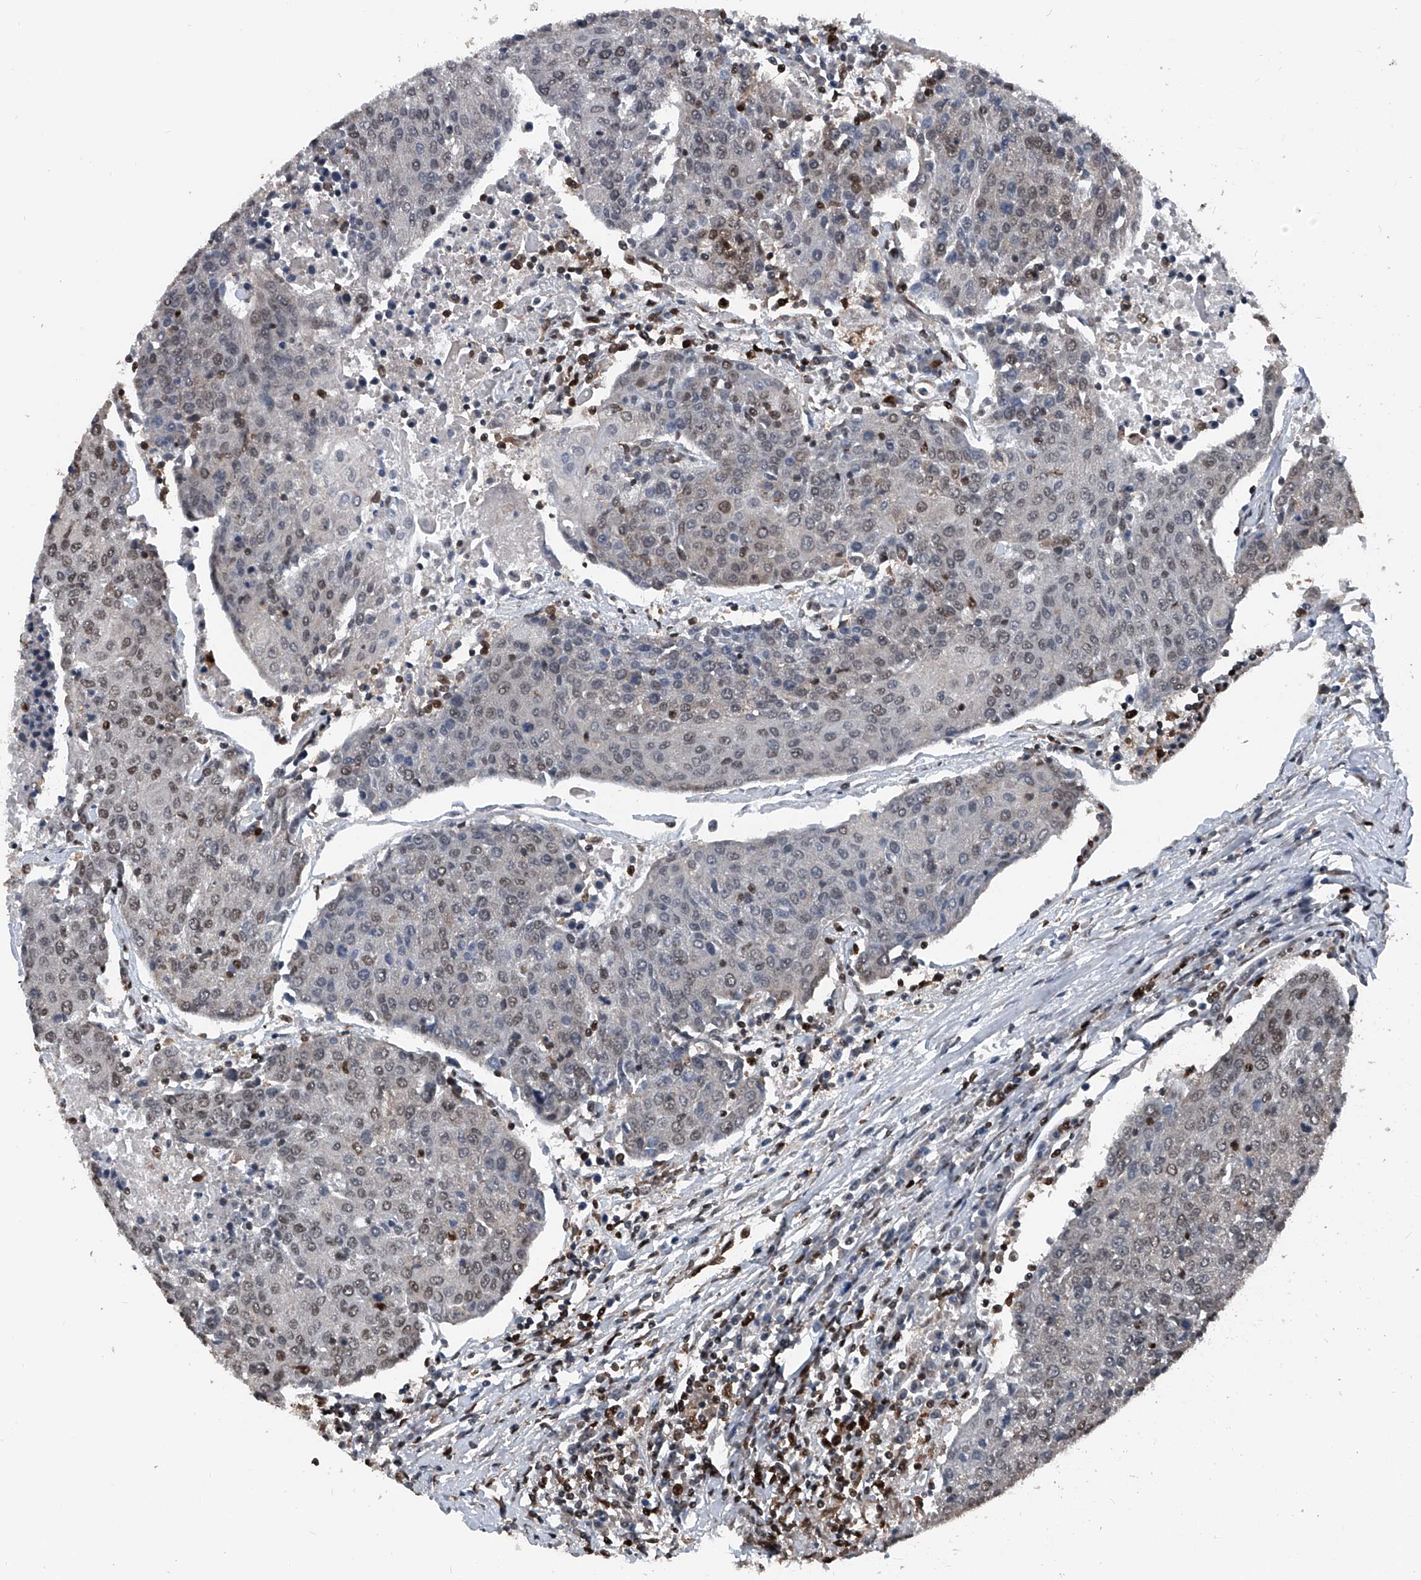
{"staining": {"intensity": "weak", "quantity": "25%-75%", "location": "nuclear"}, "tissue": "urothelial cancer", "cell_type": "Tumor cells", "image_type": "cancer", "snomed": [{"axis": "morphology", "description": "Urothelial carcinoma, High grade"}, {"axis": "topography", "description": "Urinary bladder"}], "caption": "Immunohistochemistry image of human urothelial cancer stained for a protein (brown), which shows low levels of weak nuclear staining in approximately 25%-75% of tumor cells.", "gene": "FKBP5", "patient": {"sex": "female", "age": 85}}